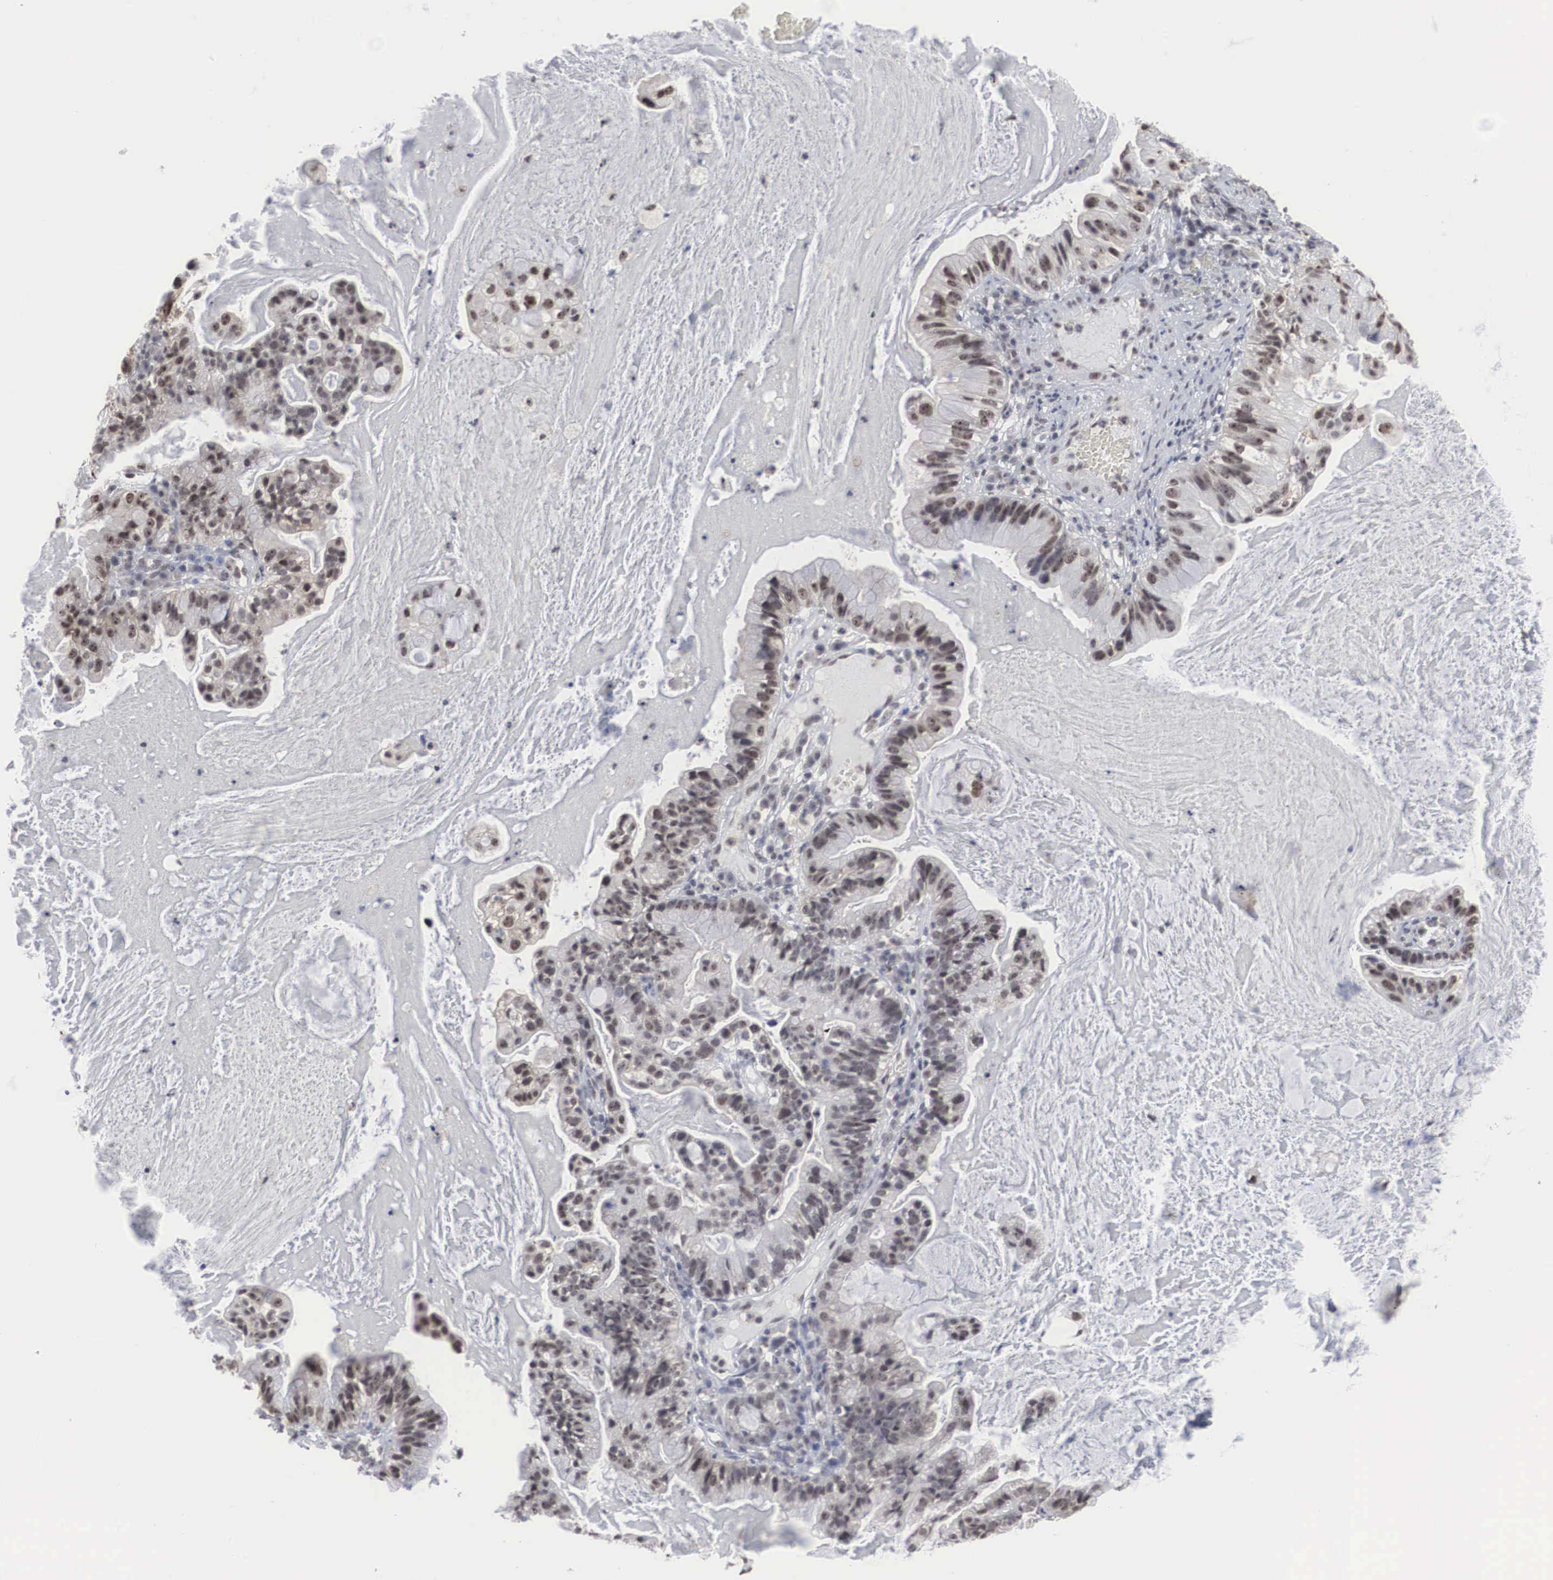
{"staining": {"intensity": "weak", "quantity": "25%-75%", "location": "nuclear"}, "tissue": "cervical cancer", "cell_type": "Tumor cells", "image_type": "cancer", "snomed": [{"axis": "morphology", "description": "Adenocarcinoma, NOS"}, {"axis": "topography", "description": "Cervix"}], "caption": "Weak nuclear positivity for a protein is present in approximately 25%-75% of tumor cells of cervical cancer using immunohistochemistry (IHC).", "gene": "AUTS2", "patient": {"sex": "female", "age": 41}}